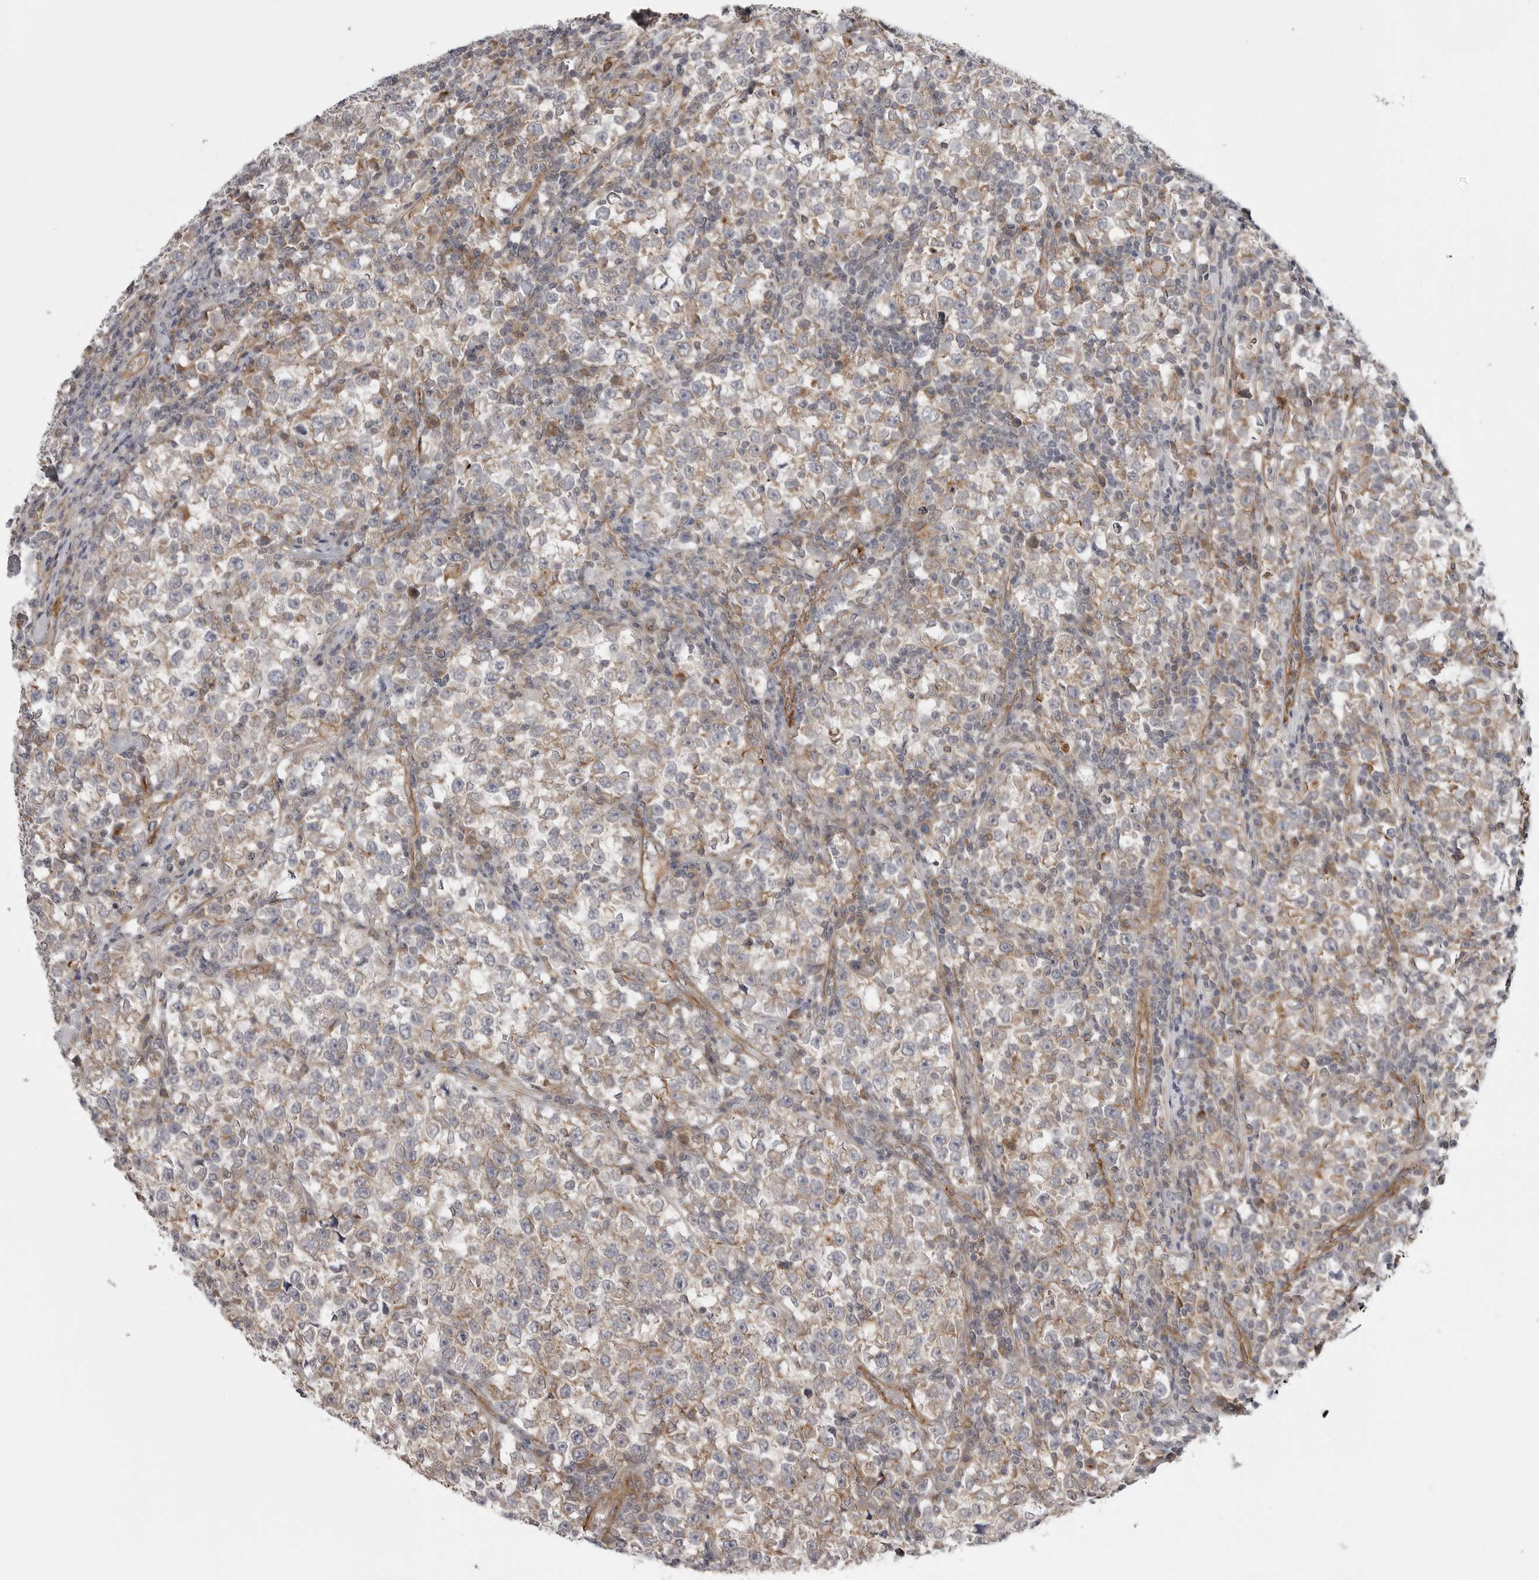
{"staining": {"intensity": "weak", "quantity": "<25%", "location": "cytoplasmic/membranous"}, "tissue": "testis cancer", "cell_type": "Tumor cells", "image_type": "cancer", "snomed": [{"axis": "morphology", "description": "Normal tissue, NOS"}, {"axis": "morphology", "description": "Seminoma, NOS"}, {"axis": "topography", "description": "Testis"}], "caption": "The immunohistochemistry (IHC) photomicrograph has no significant expression in tumor cells of testis cancer (seminoma) tissue.", "gene": "SCP2", "patient": {"sex": "male", "age": 43}}